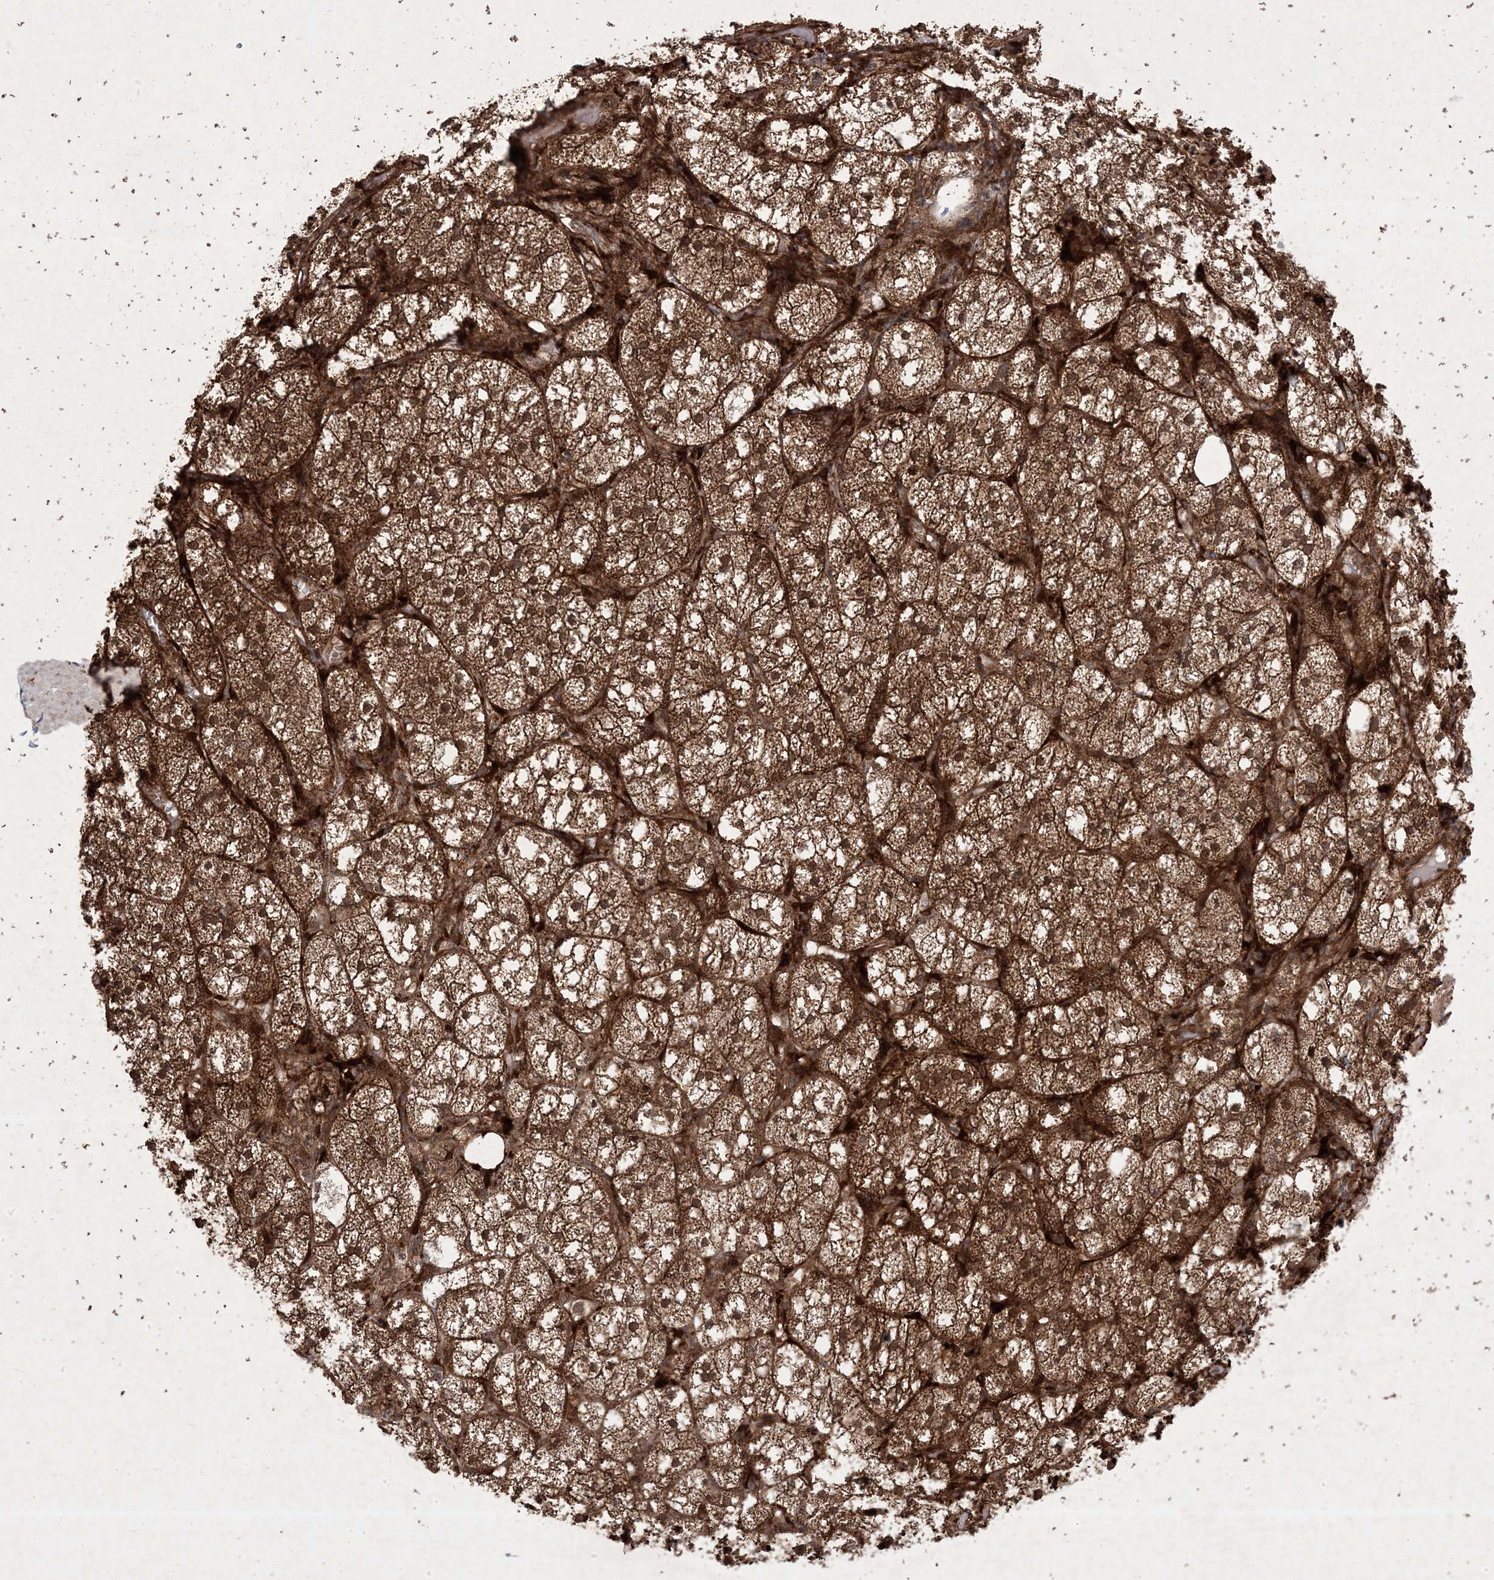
{"staining": {"intensity": "strong", "quantity": ">75%", "location": "cytoplasmic/membranous,nuclear"}, "tissue": "adrenal gland", "cell_type": "Glandular cells", "image_type": "normal", "snomed": [{"axis": "morphology", "description": "Normal tissue, NOS"}, {"axis": "topography", "description": "Adrenal gland"}], "caption": "This micrograph exhibits immunohistochemistry (IHC) staining of normal adrenal gland, with high strong cytoplasmic/membranous,nuclear expression in approximately >75% of glandular cells.", "gene": "PLEKHM2", "patient": {"sex": "female", "age": 61}}